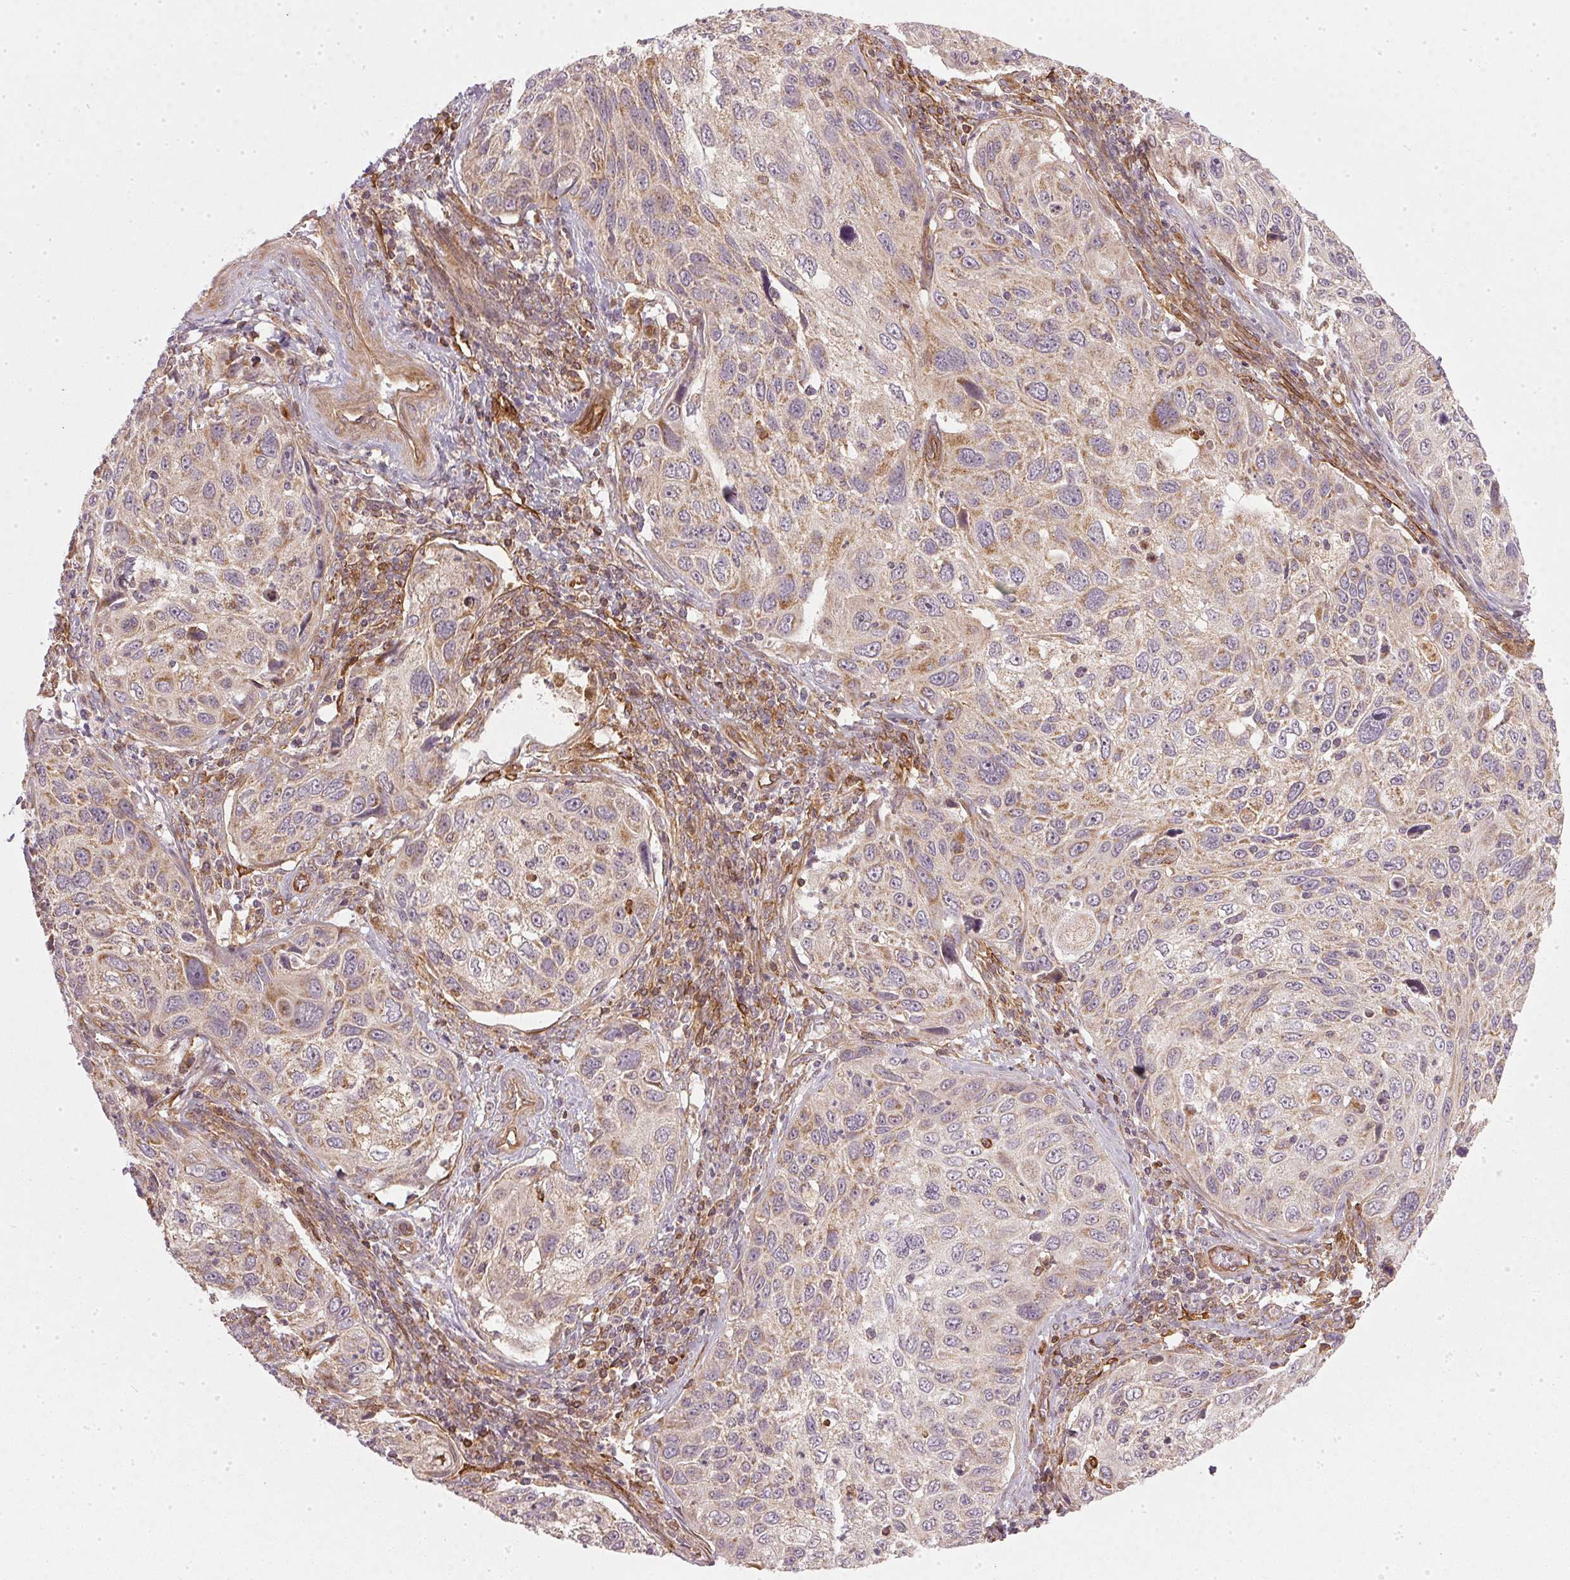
{"staining": {"intensity": "weak", "quantity": "<25%", "location": "cytoplasmic/membranous"}, "tissue": "cervical cancer", "cell_type": "Tumor cells", "image_type": "cancer", "snomed": [{"axis": "morphology", "description": "Squamous cell carcinoma, NOS"}, {"axis": "topography", "description": "Cervix"}], "caption": "Human squamous cell carcinoma (cervical) stained for a protein using immunohistochemistry (IHC) demonstrates no positivity in tumor cells.", "gene": "NADK2", "patient": {"sex": "female", "age": 70}}